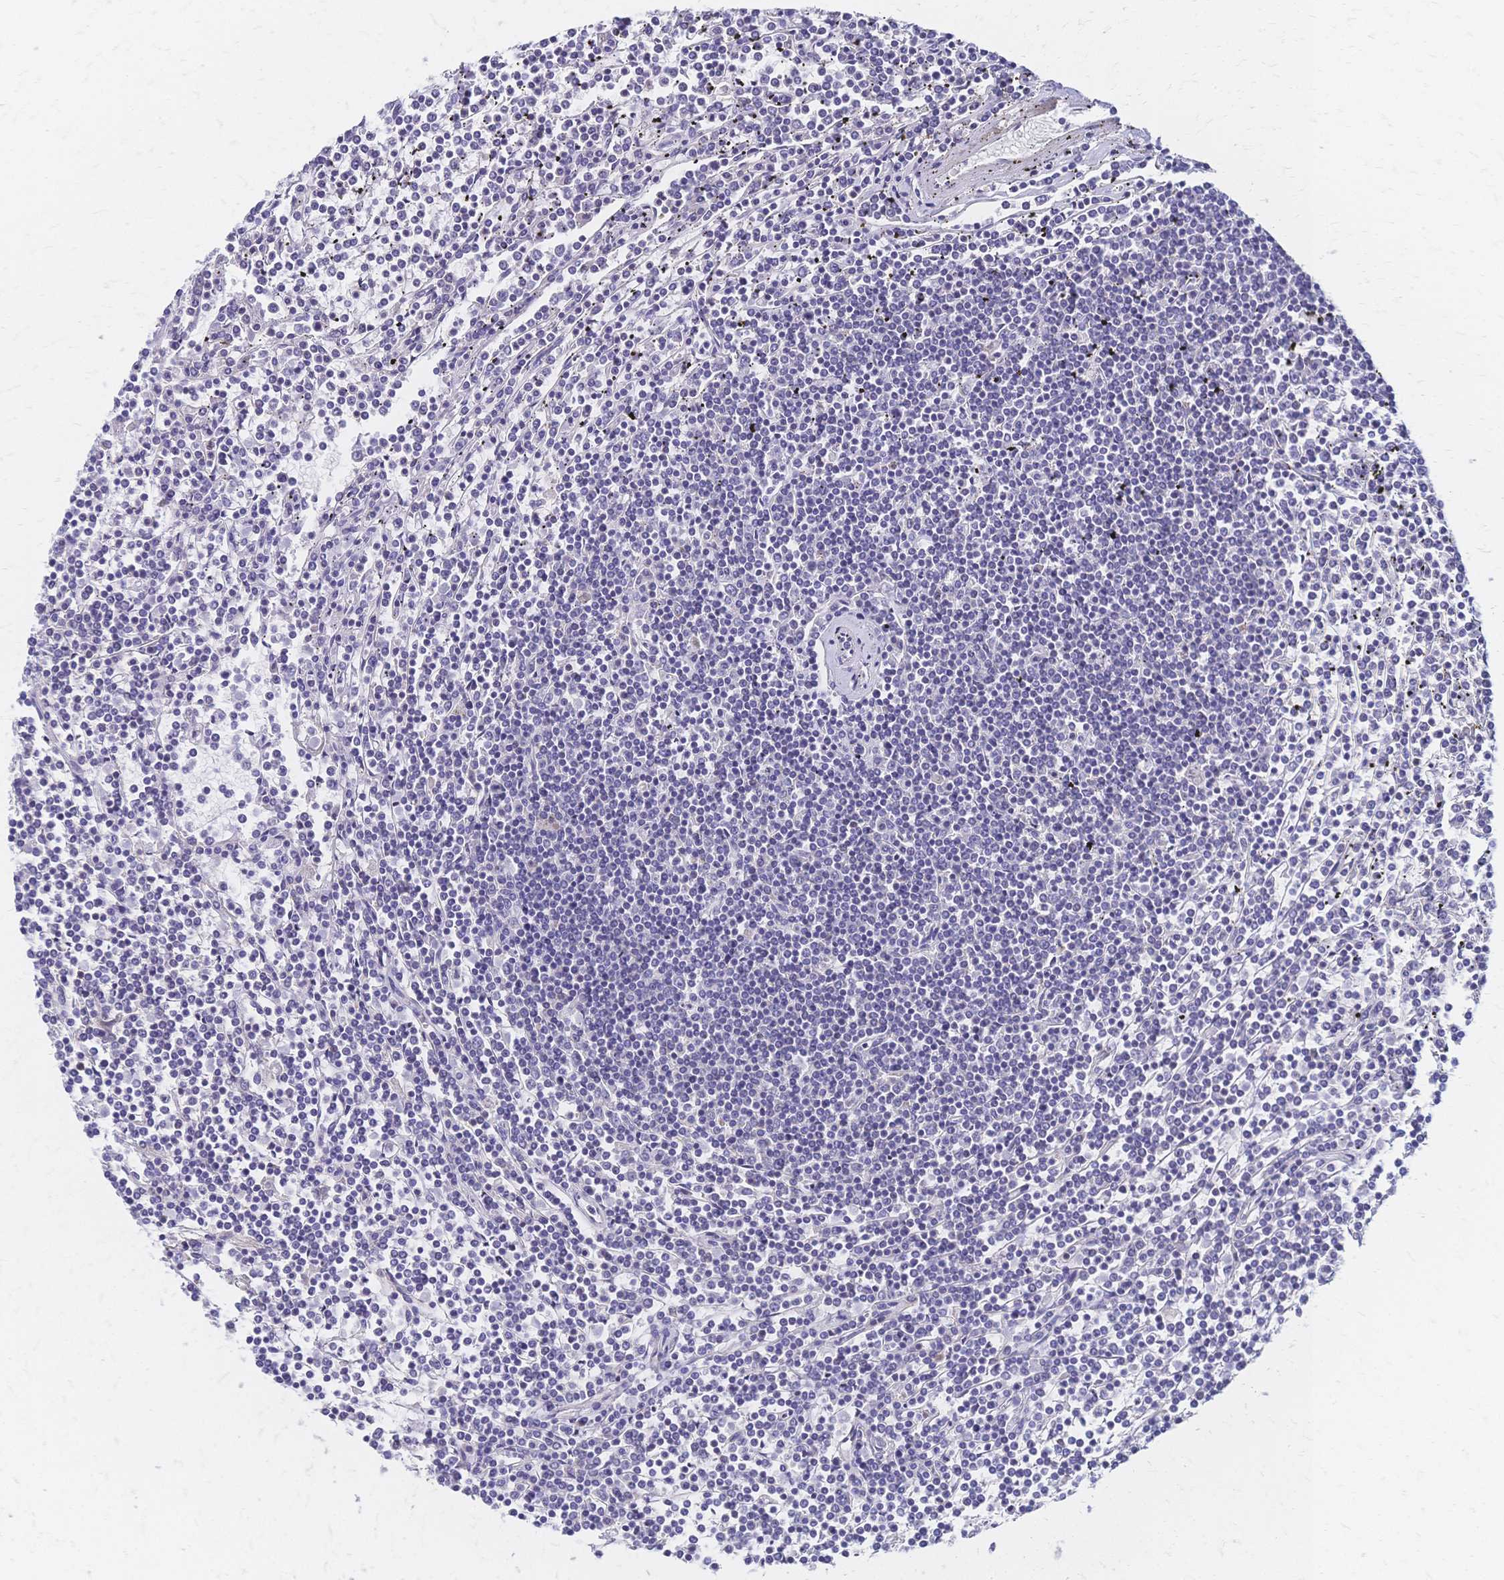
{"staining": {"intensity": "negative", "quantity": "none", "location": "none"}, "tissue": "lymphoma", "cell_type": "Tumor cells", "image_type": "cancer", "snomed": [{"axis": "morphology", "description": "Malignant lymphoma, non-Hodgkin's type, Low grade"}, {"axis": "topography", "description": "Spleen"}], "caption": "IHC histopathology image of neoplastic tissue: human malignant lymphoma, non-Hodgkin's type (low-grade) stained with DAB (3,3'-diaminobenzidine) exhibits no significant protein expression in tumor cells. (DAB (3,3'-diaminobenzidine) immunohistochemistry with hematoxylin counter stain).", "gene": "DTNB", "patient": {"sex": "female", "age": 19}}